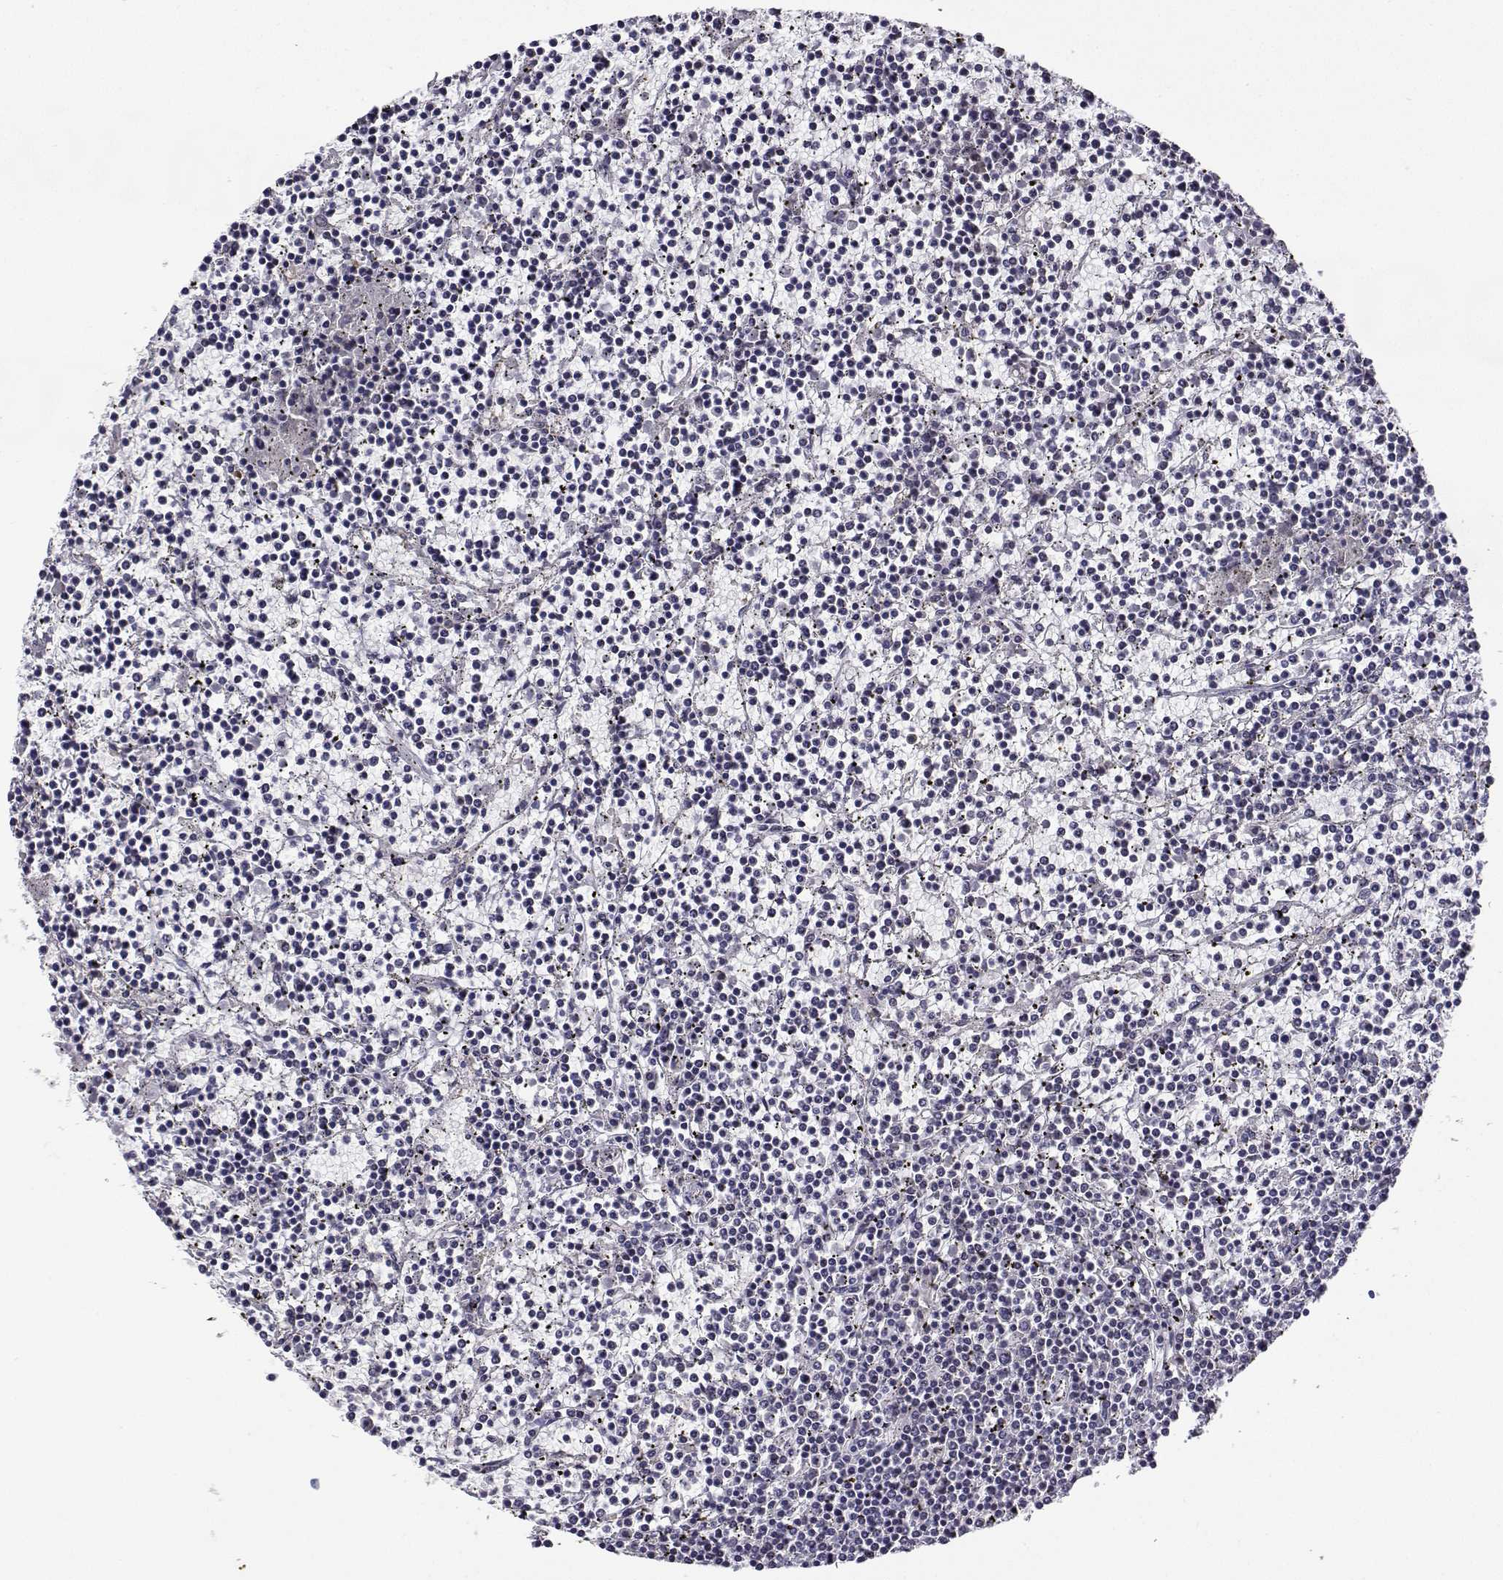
{"staining": {"intensity": "negative", "quantity": "none", "location": "none"}, "tissue": "lymphoma", "cell_type": "Tumor cells", "image_type": "cancer", "snomed": [{"axis": "morphology", "description": "Malignant lymphoma, non-Hodgkin's type, Low grade"}, {"axis": "topography", "description": "Spleen"}], "caption": "There is no significant positivity in tumor cells of lymphoma. (DAB (3,3'-diaminobenzidine) IHC visualized using brightfield microscopy, high magnification).", "gene": "PHGDH", "patient": {"sex": "female", "age": 19}}